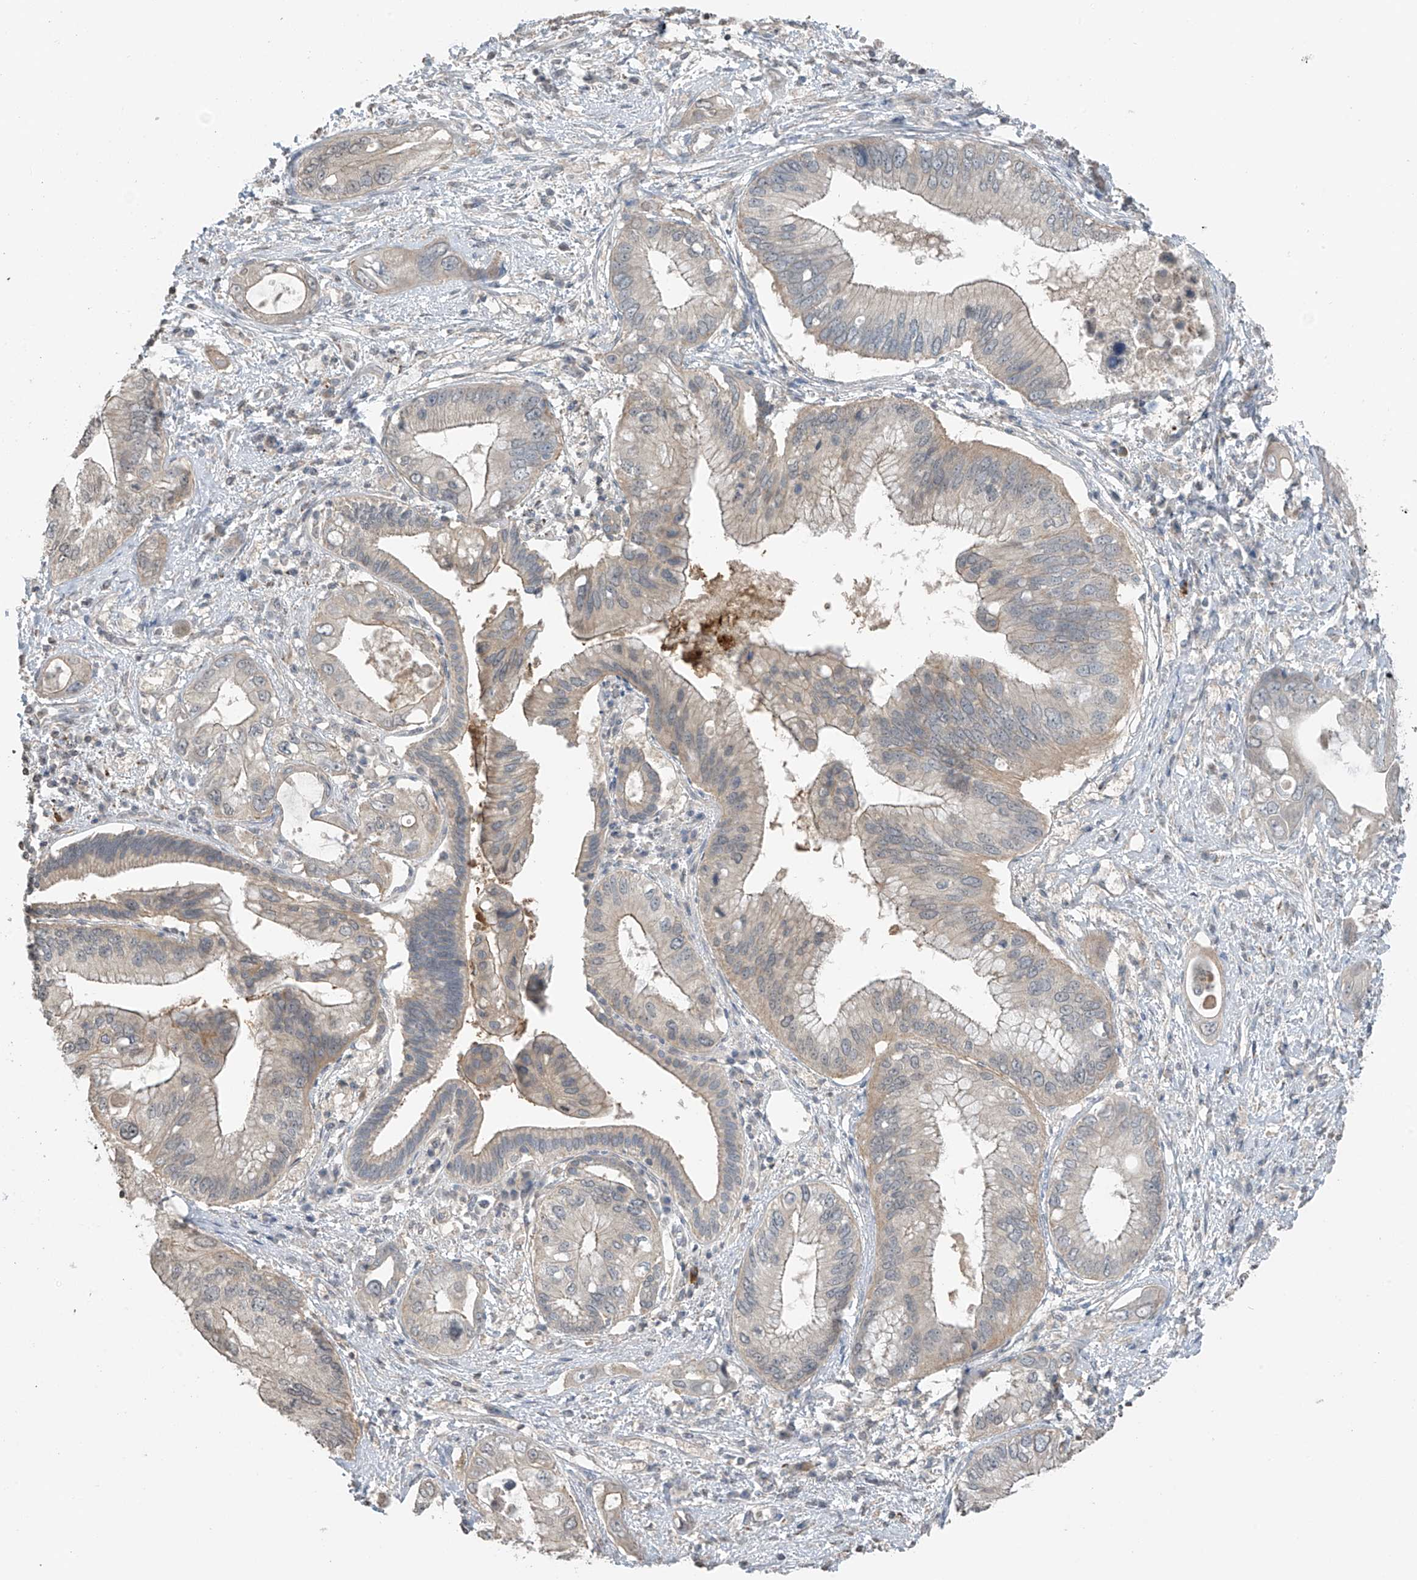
{"staining": {"intensity": "weak", "quantity": "<25%", "location": "cytoplasmic/membranous"}, "tissue": "pancreatic cancer", "cell_type": "Tumor cells", "image_type": "cancer", "snomed": [{"axis": "morphology", "description": "Inflammation, NOS"}, {"axis": "morphology", "description": "Adenocarcinoma, NOS"}, {"axis": "topography", "description": "Pancreas"}], "caption": "The photomicrograph shows no staining of tumor cells in pancreatic adenocarcinoma.", "gene": "HOXA11", "patient": {"sex": "female", "age": 56}}